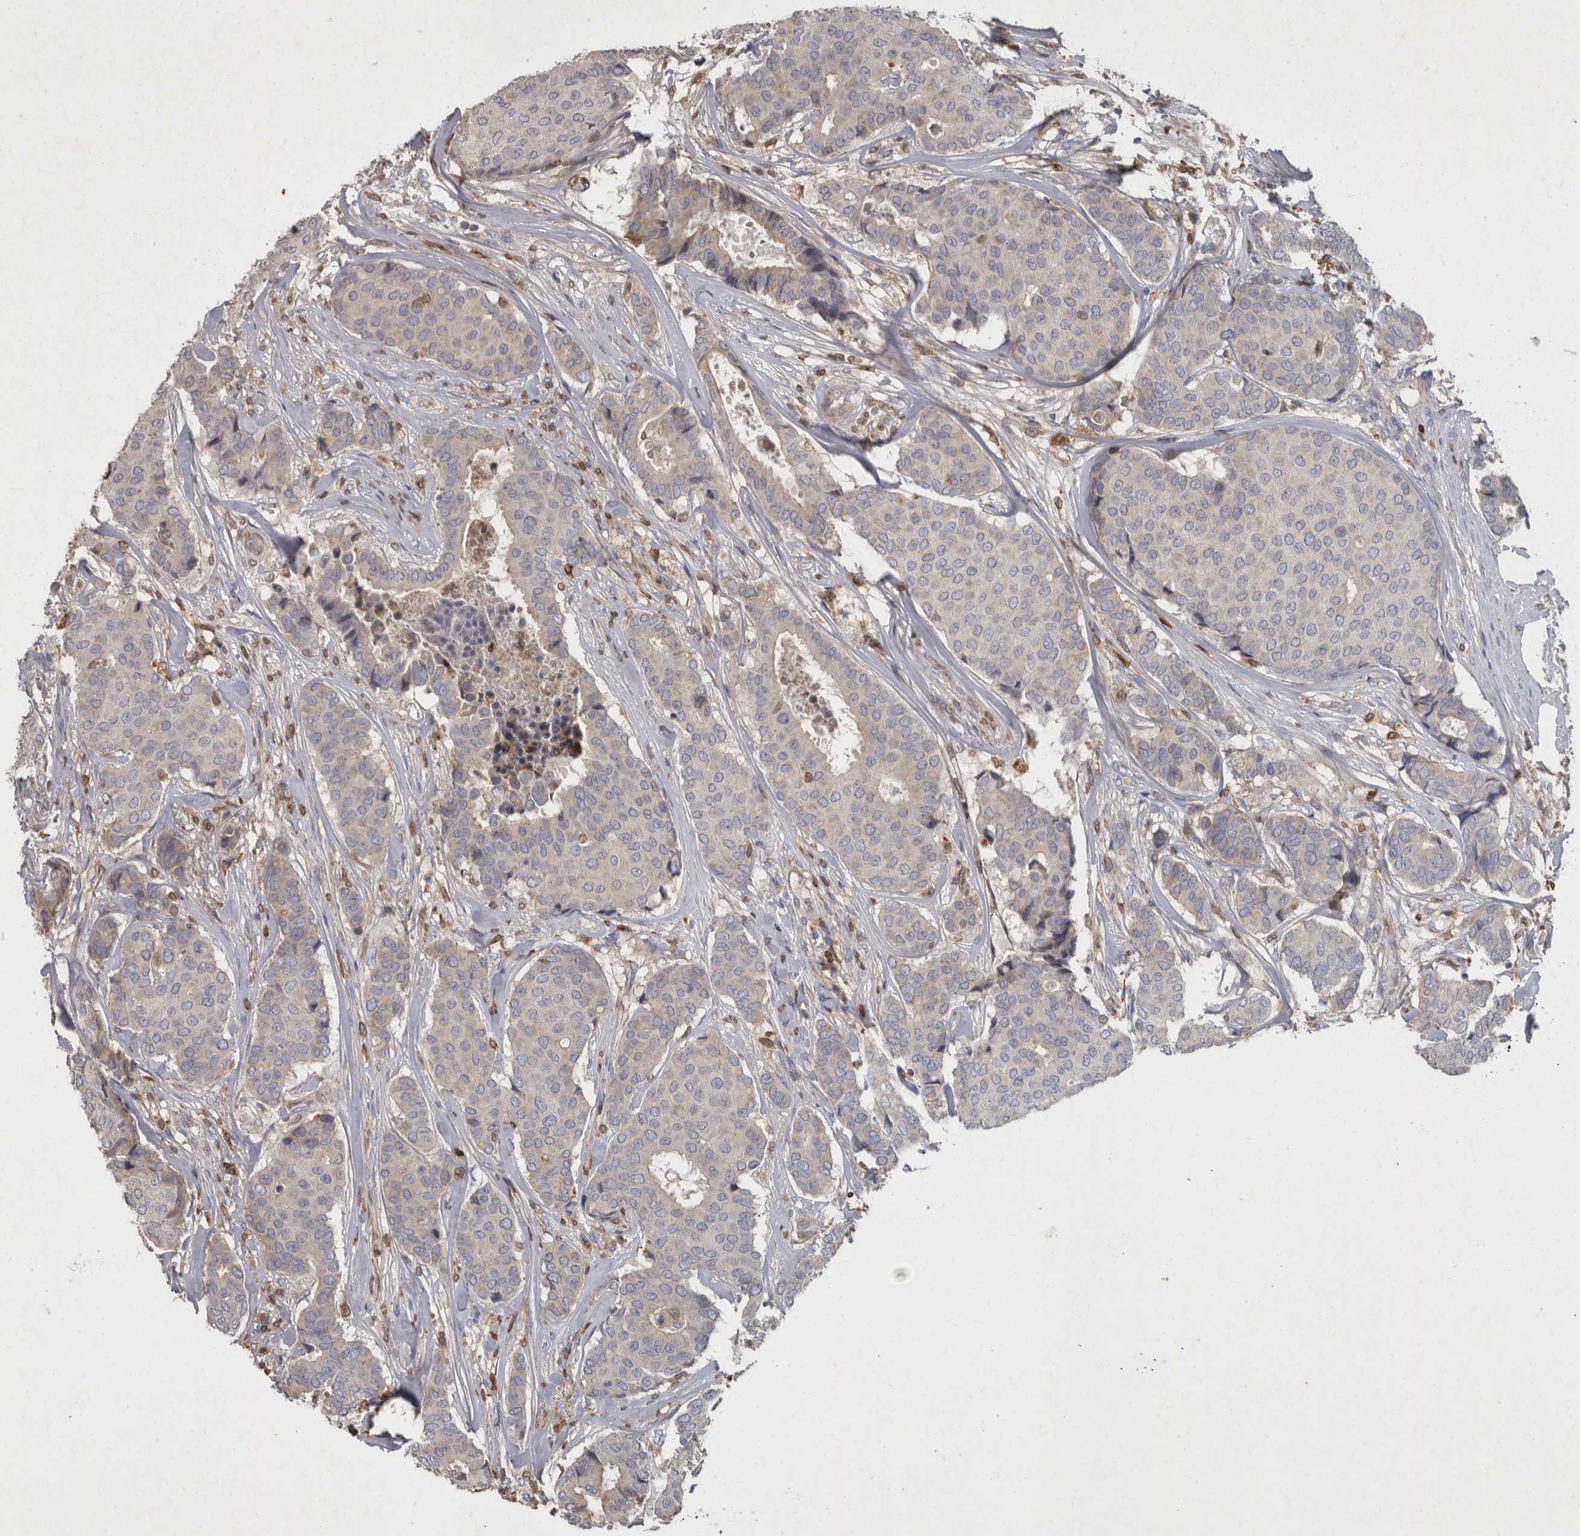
{"staining": {"intensity": "negative", "quantity": "none", "location": "none"}, "tissue": "breast cancer", "cell_type": "Tumor cells", "image_type": "cancer", "snomed": [{"axis": "morphology", "description": "Duct carcinoma"}, {"axis": "topography", "description": "Breast"}], "caption": "The photomicrograph exhibits no staining of tumor cells in breast cancer (intraductal carcinoma).", "gene": "PPP1R3C", "patient": {"sex": "female", "age": 75}}